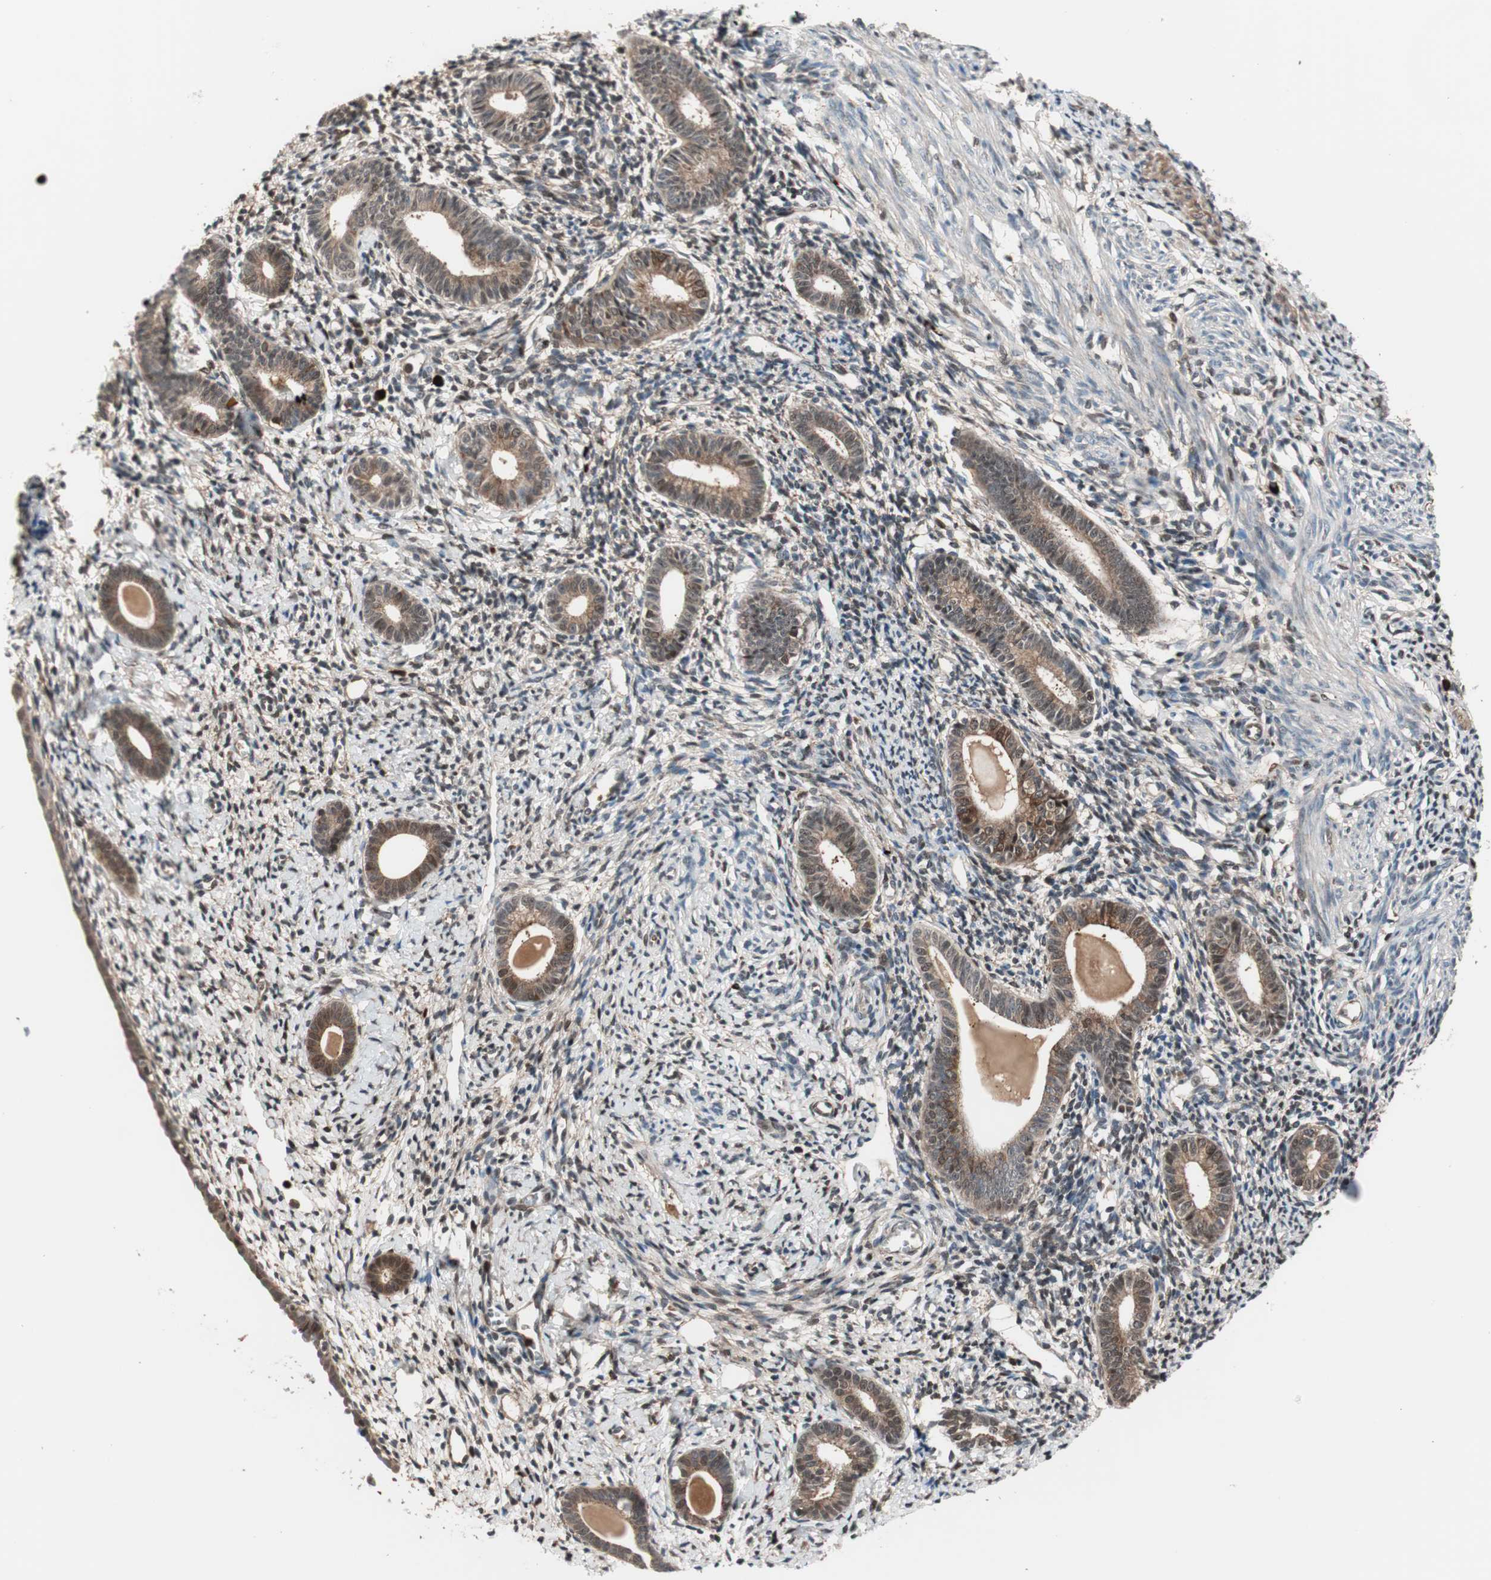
{"staining": {"intensity": "moderate", "quantity": ">75%", "location": "cytoplasmic/membranous,nuclear"}, "tissue": "endometrium", "cell_type": "Cells in endometrial stroma", "image_type": "normal", "snomed": [{"axis": "morphology", "description": "Normal tissue, NOS"}, {"axis": "topography", "description": "Endometrium"}], "caption": "A brown stain highlights moderate cytoplasmic/membranous,nuclear positivity of a protein in cells in endometrial stroma of benign endometrium.", "gene": "PRKG2", "patient": {"sex": "female", "age": 71}}